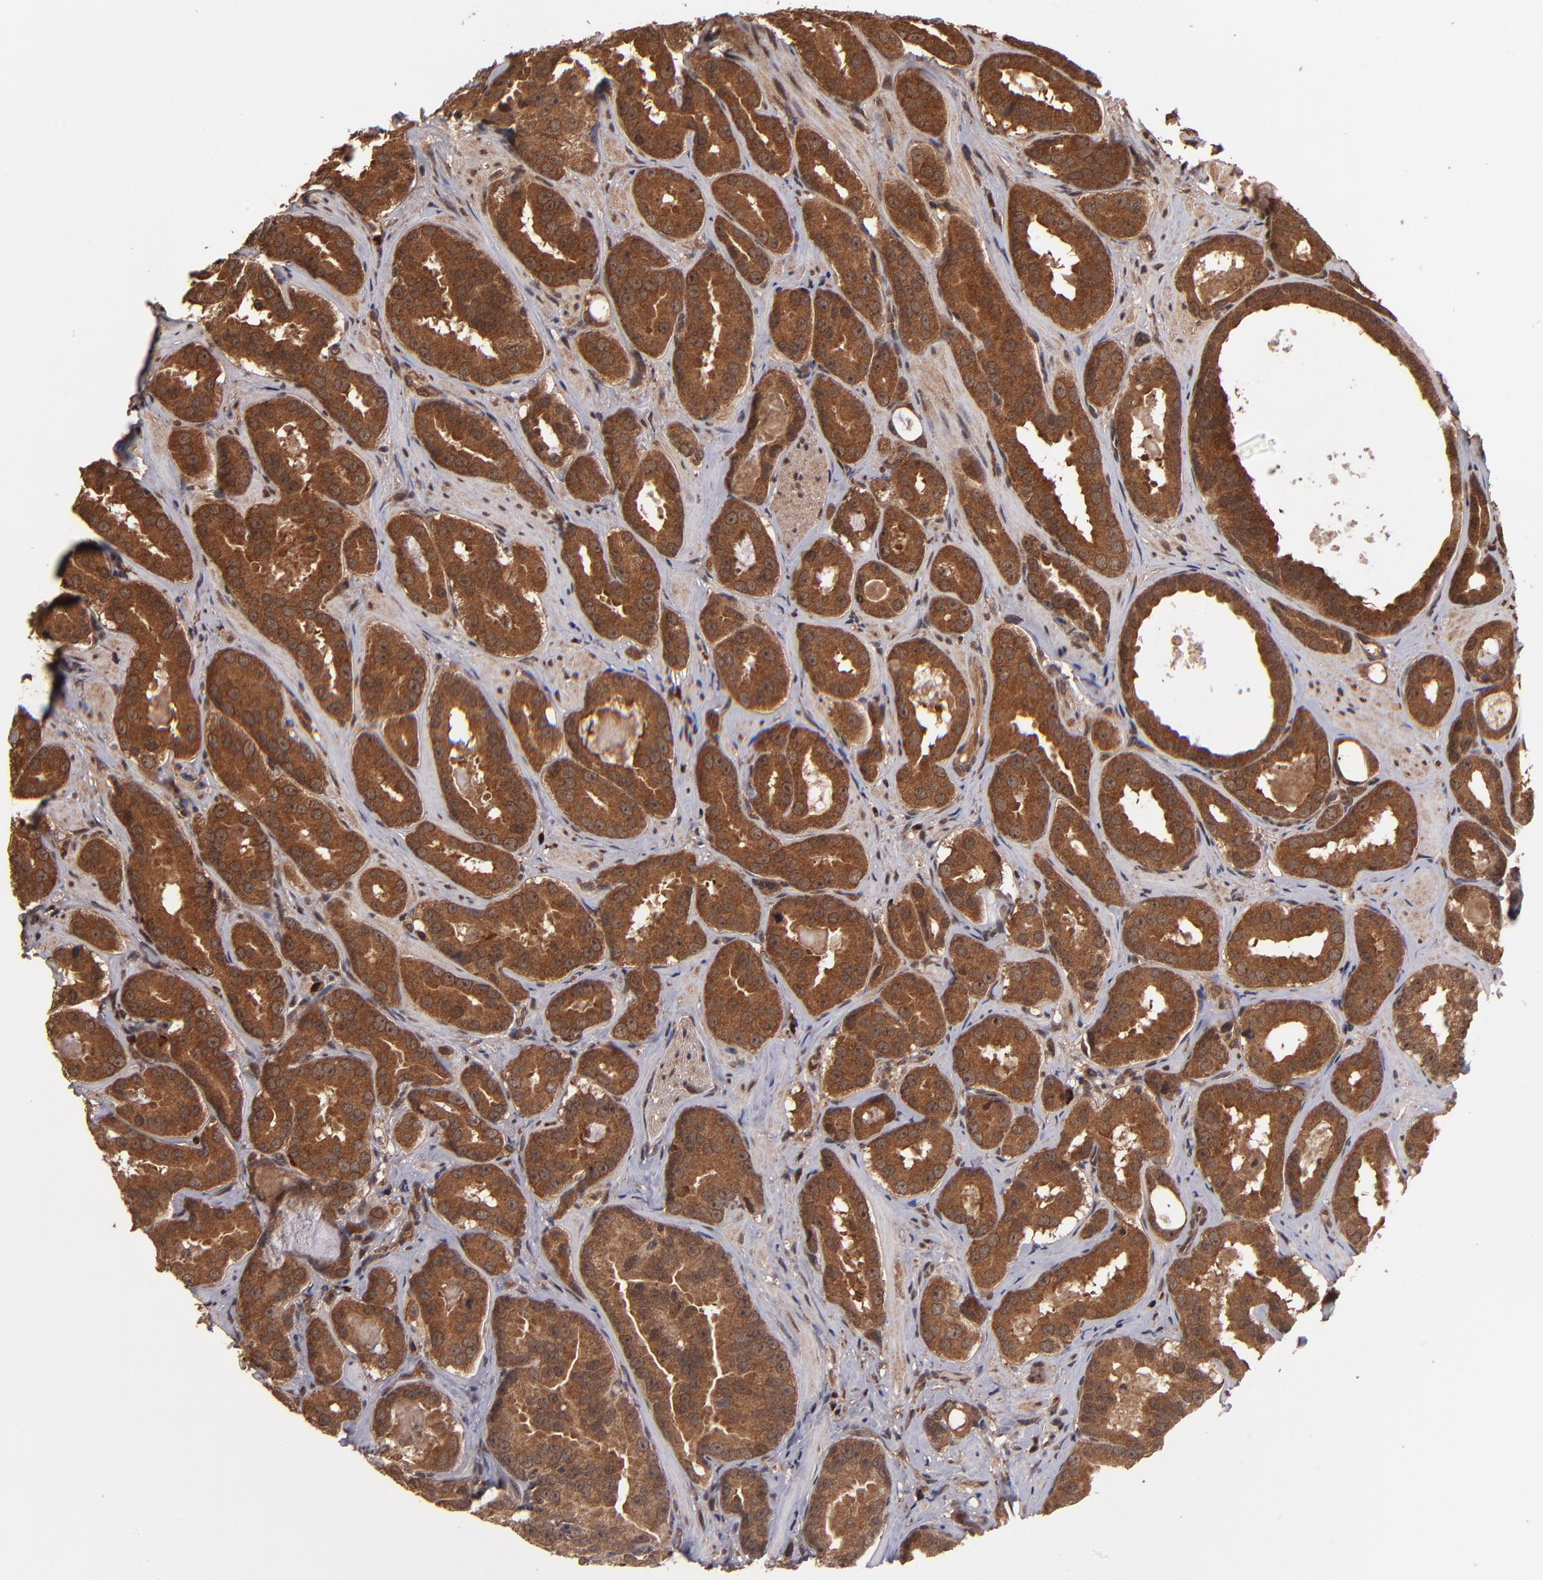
{"staining": {"intensity": "strong", "quantity": ">75%", "location": "cytoplasmic/membranous"}, "tissue": "prostate cancer", "cell_type": "Tumor cells", "image_type": "cancer", "snomed": [{"axis": "morphology", "description": "Adenocarcinoma, Low grade"}, {"axis": "topography", "description": "Prostate"}], "caption": "Immunohistochemical staining of human adenocarcinoma (low-grade) (prostate) displays high levels of strong cytoplasmic/membranous protein staining in about >75% of tumor cells.", "gene": "NFE2L2", "patient": {"sex": "male", "age": 59}}